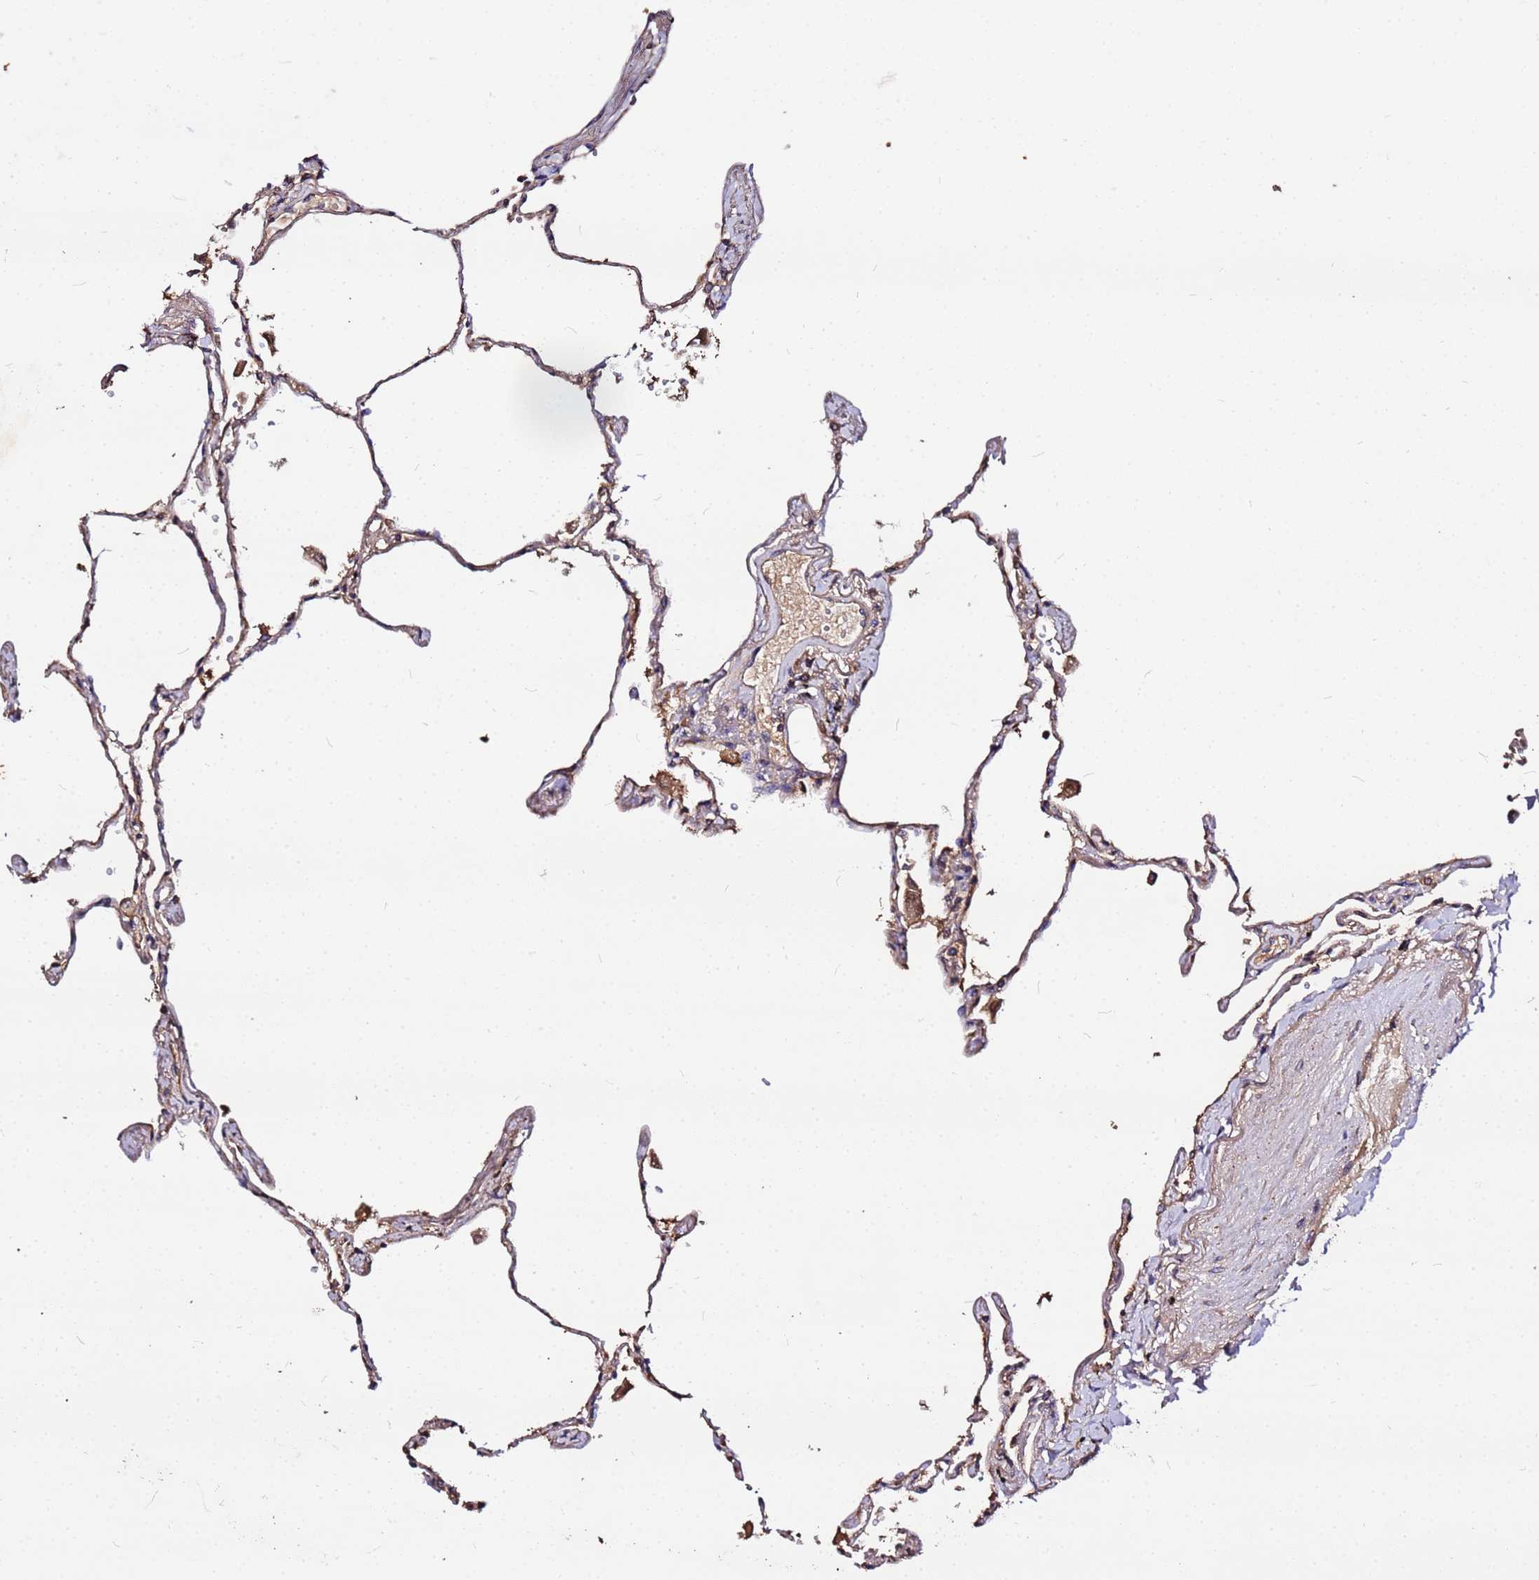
{"staining": {"intensity": "weak", "quantity": "25%-75%", "location": "cytoplasmic/membranous"}, "tissue": "lung", "cell_type": "Alveolar cells", "image_type": "normal", "snomed": [{"axis": "morphology", "description": "Normal tissue, NOS"}, {"axis": "topography", "description": "Lung"}], "caption": "A low amount of weak cytoplasmic/membranous expression is identified in about 25%-75% of alveolar cells in benign lung. (IHC, brightfield microscopy, high magnification).", "gene": "MTERF1", "patient": {"sex": "female", "age": 67}}